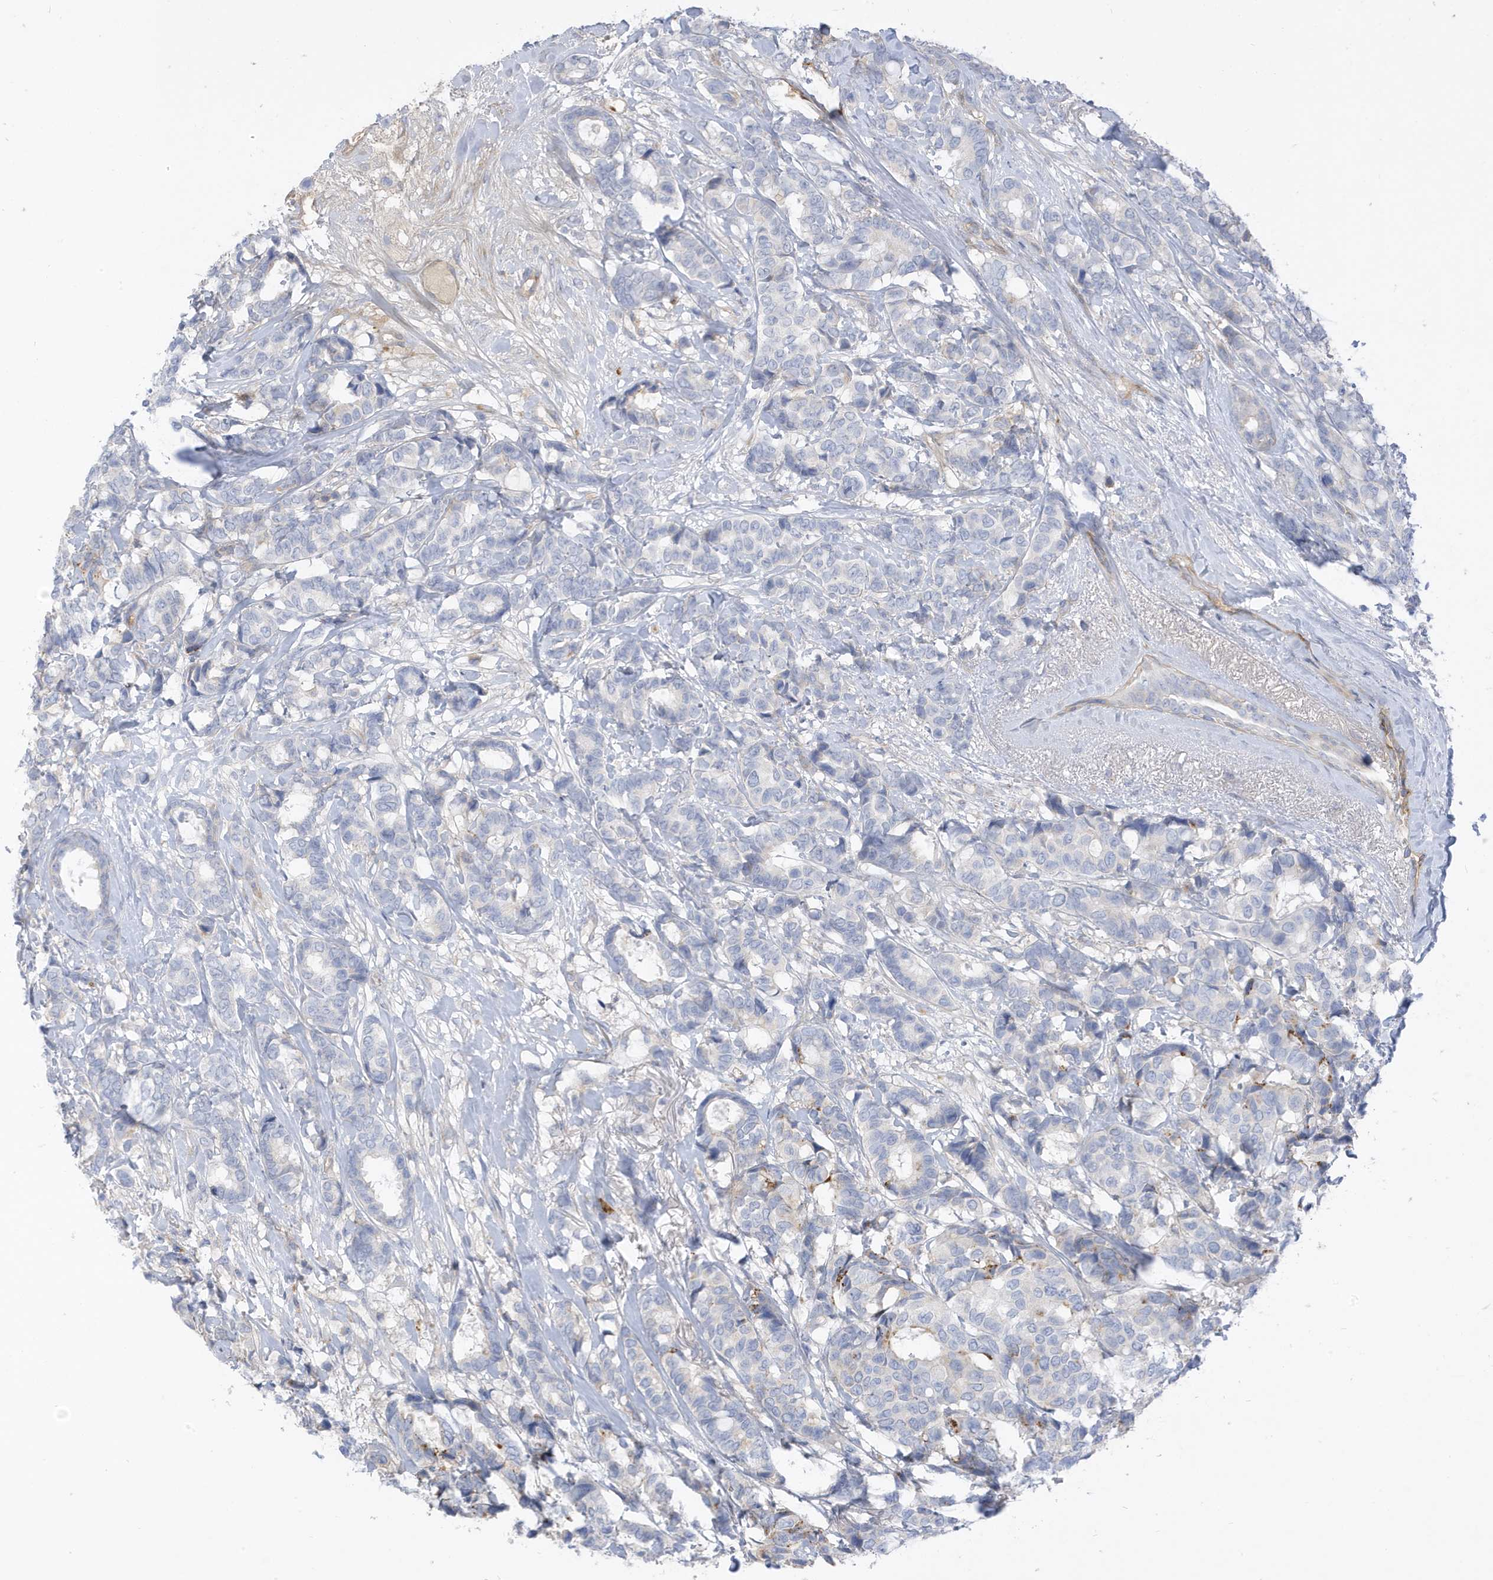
{"staining": {"intensity": "negative", "quantity": "none", "location": "none"}, "tissue": "breast cancer", "cell_type": "Tumor cells", "image_type": "cancer", "snomed": [{"axis": "morphology", "description": "Duct carcinoma"}, {"axis": "topography", "description": "Breast"}], "caption": "An immunohistochemistry photomicrograph of breast intraductal carcinoma is shown. There is no staining in tumor cells of breast intraductal carcinoma. (DAB (3,3'-diaminobenzidine) immunohistochemistry (IHC) visualized using brightfield microscopy, high magnification).", "gene": "ATP13A5", "patient": {"sex": "female", "age": 87}}